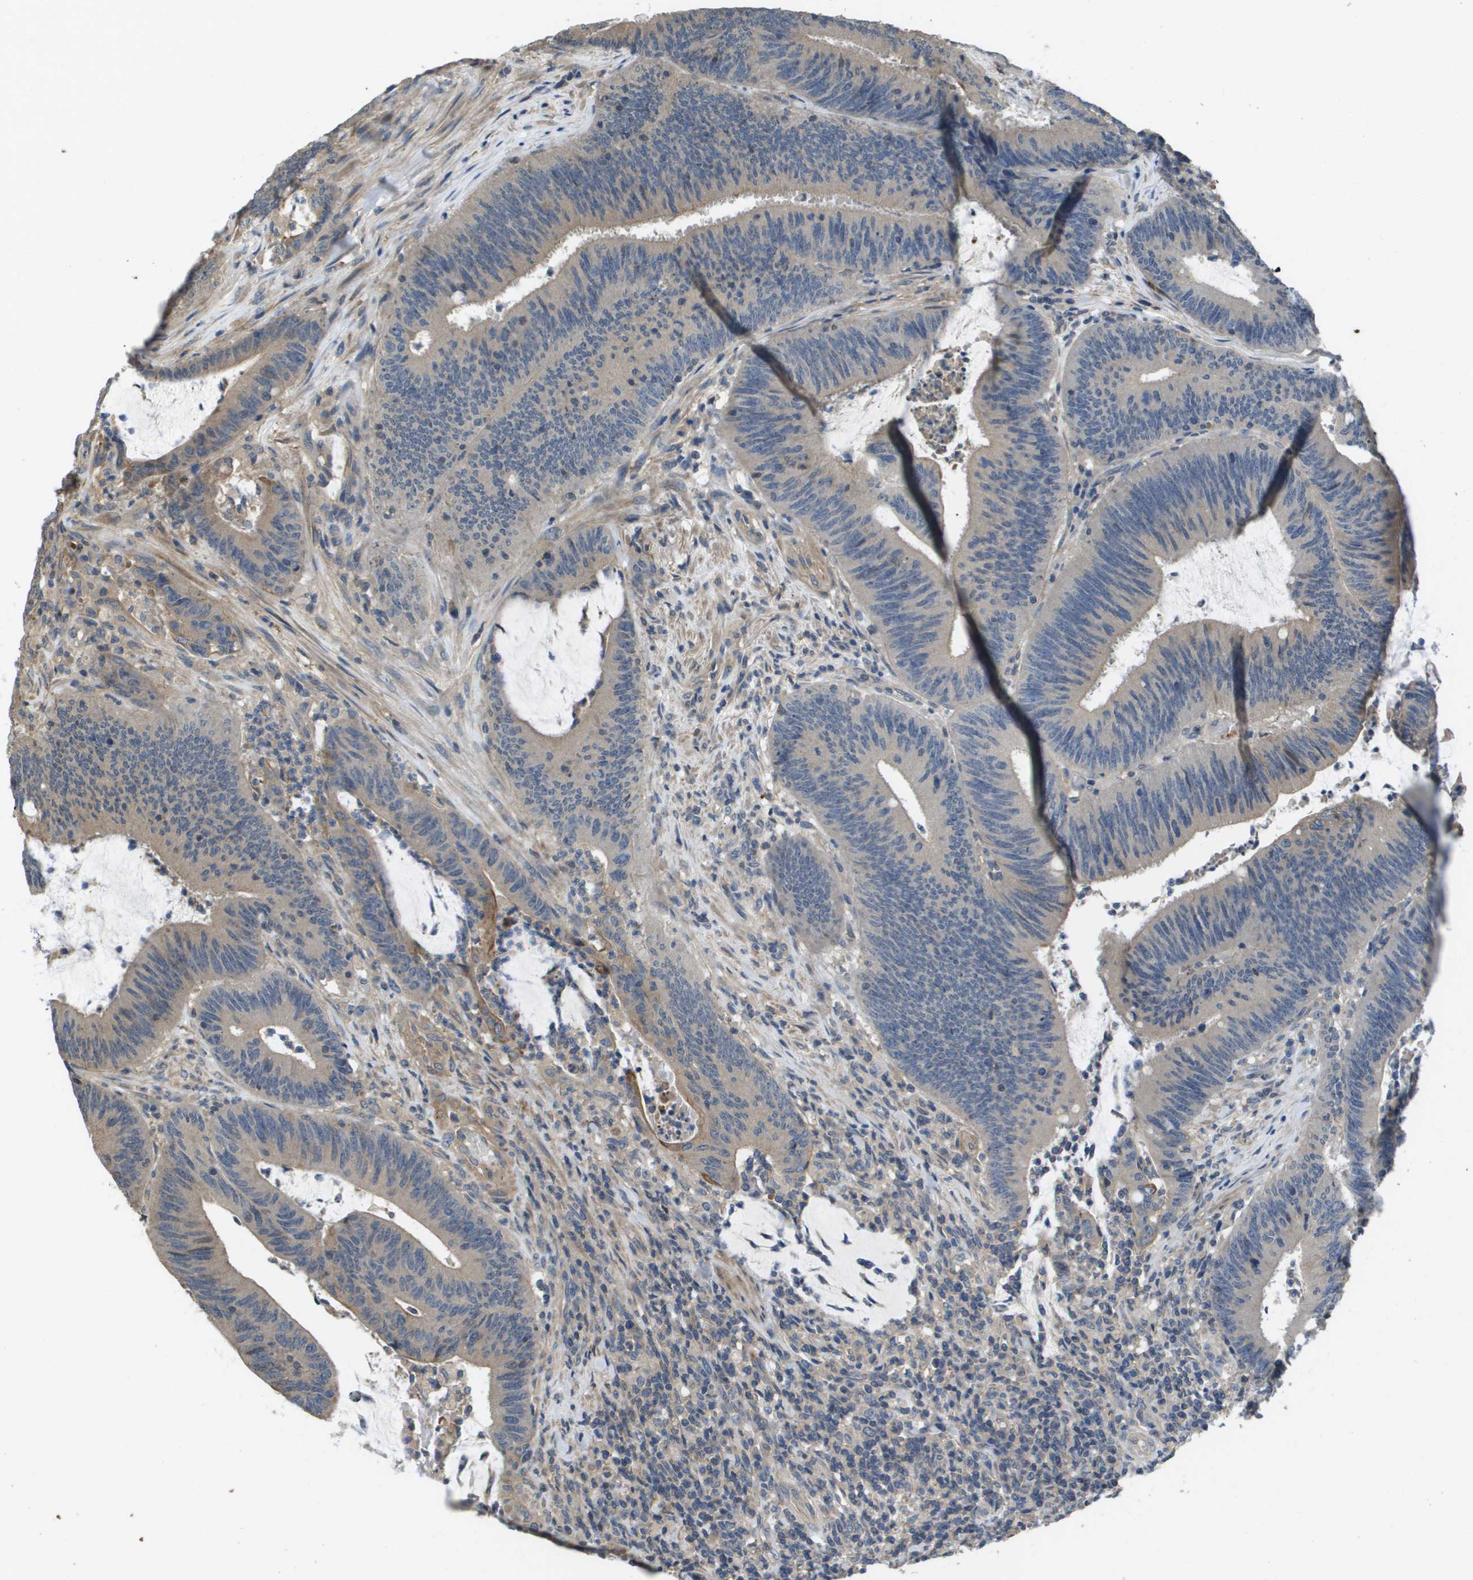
{"staining": {"intensity": "weak", "quantity": "<25%", "location": "cytoplasmic/membranous"}, "tissue": "colorectal cancer", "cell_type": "Tumor cells", "image_type": "cancer", "snomed": [{"axis": "morphology", "description": "Normal tissue, NOS"}, {"axis": "morphology", "description": "Adenocarcinoma, NOS"}, {"axis": "topography", "description": "Rectum"}], "caption": "Adenocarcinoma (colorectal) stained for a protein using IHC demonstrates no expression tumor cells.", "gene": "KRT23", "patient": {"sex": "female", "age": 66}}